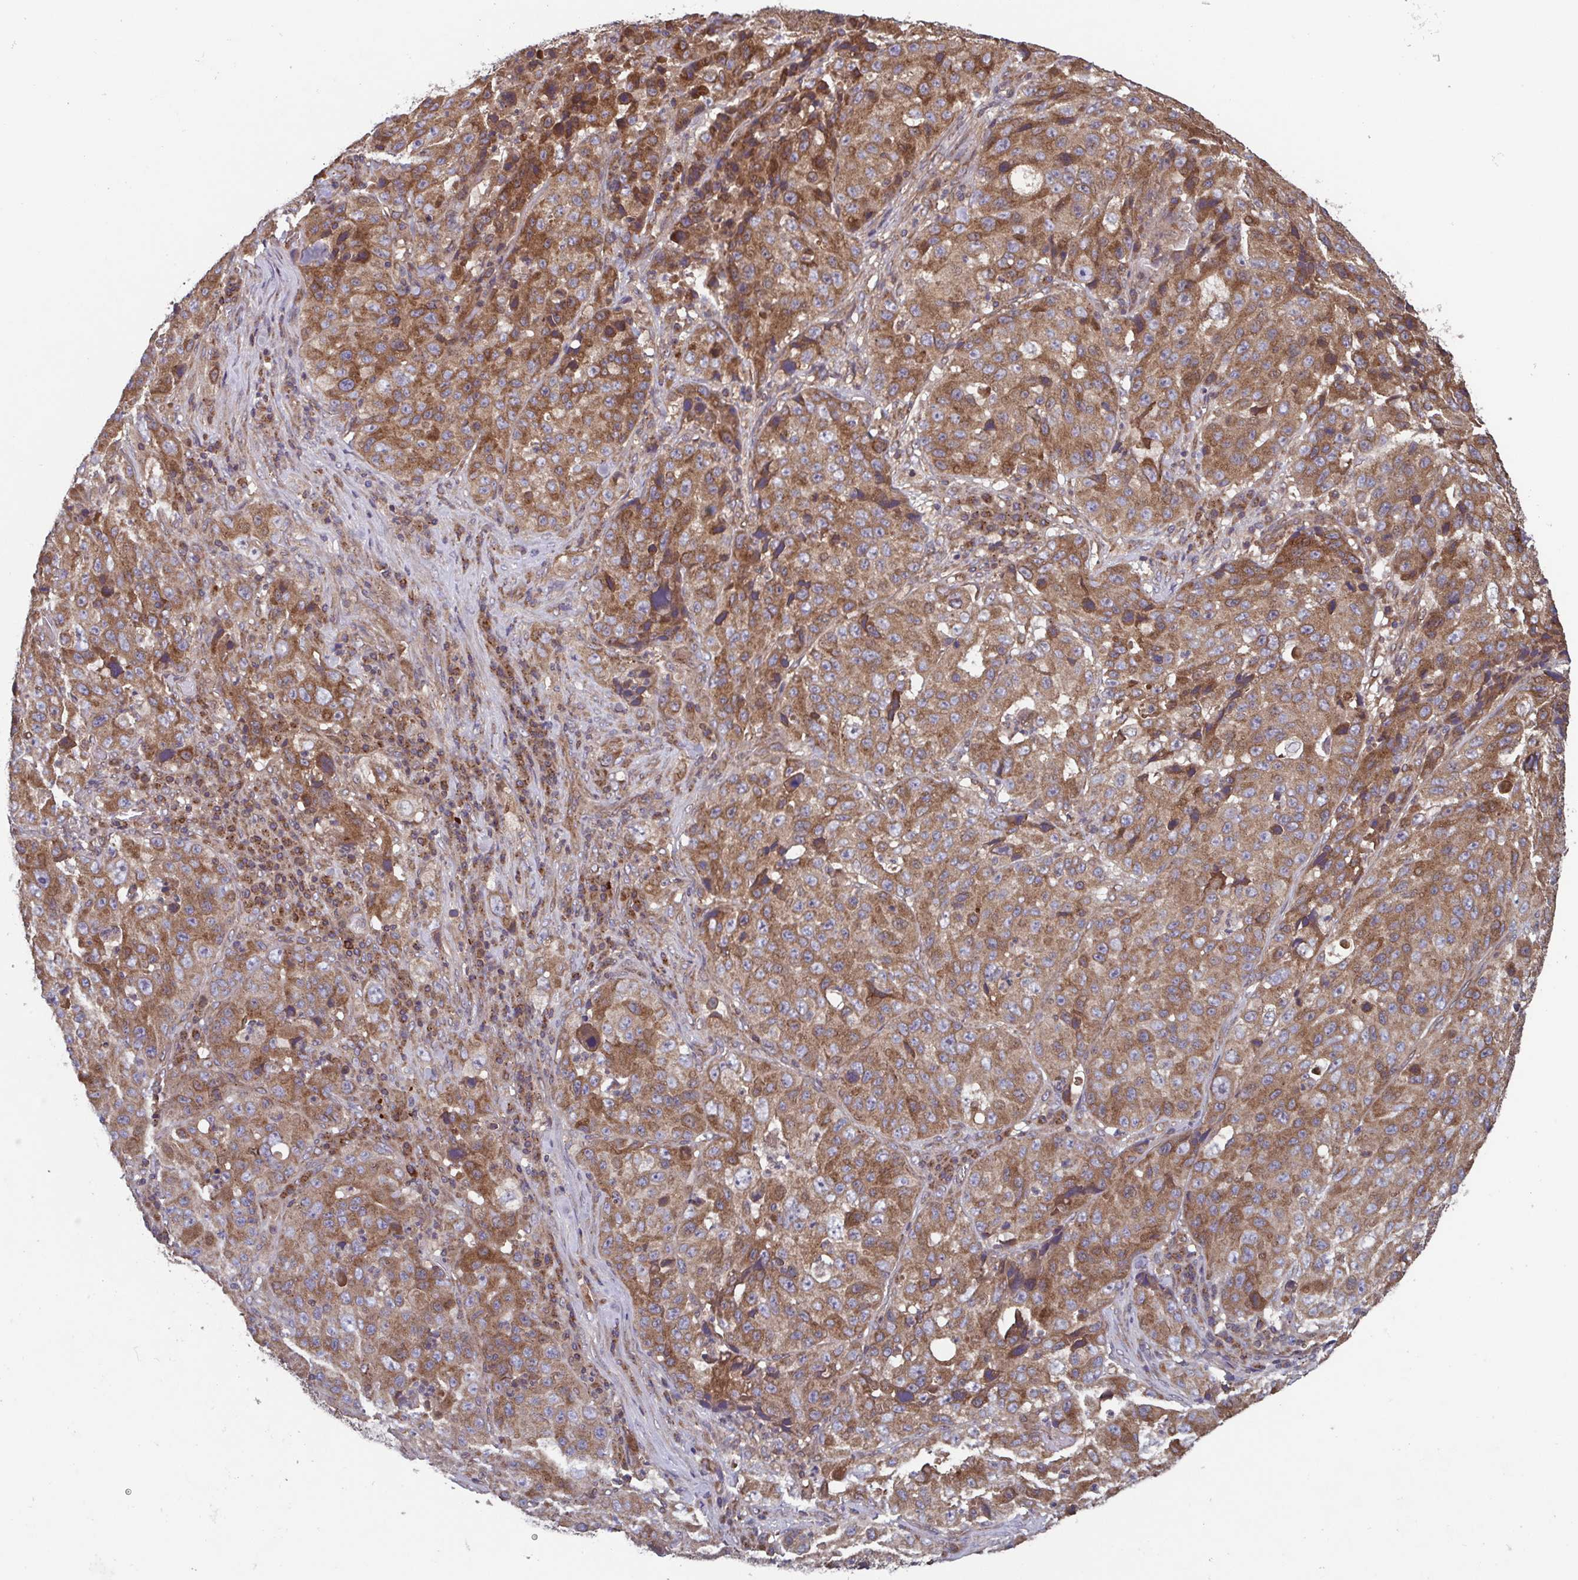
{"staining": {"intensity": "moderate", "quantity": ">75%", "location": "cytoplasmic/membranous"}, "tissue": "stomach cancer", "cell_type": "Tumor cells", "image_type": "cancer", "snomed": [{"axis": "morphology", "description": "Adenocarcinoma, NOS"}, {"axis": "topography", "description": "Stomach"}], "caption": "A photomicrograph showing moderate cytoplasmic/membranous staining in approximately >75% of tumor cells in stomach cancer (adenocarcinoma), as visualized by brown immunohistochemical staining.", "gene": "COPB1", "patient": {"sex": "male", "age": 71}}